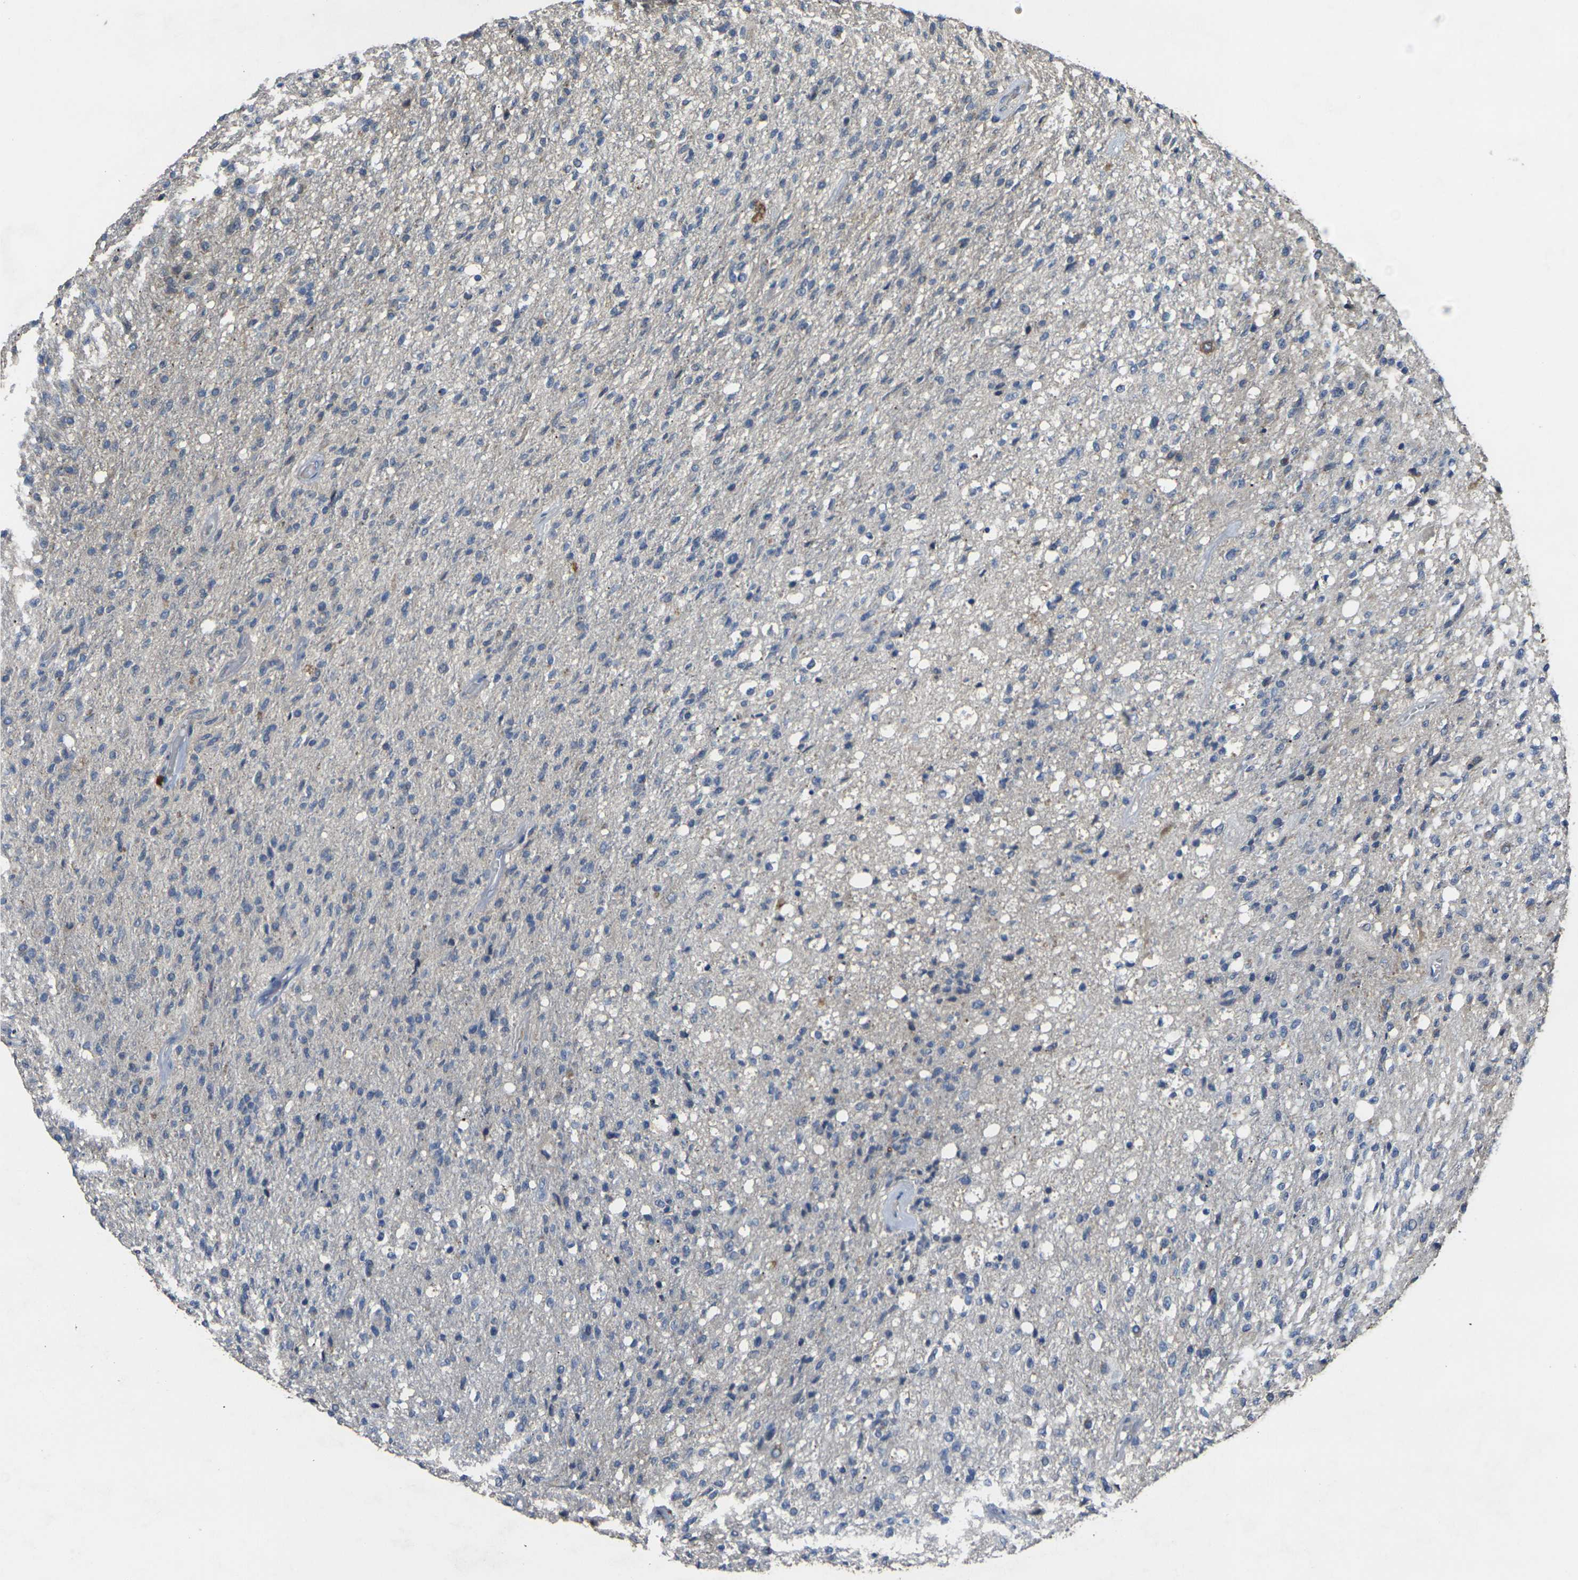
{"staining": {"intensity": "weak", "quantity": "<25%", "location": "cytoplasmic/membranous"}, "tissue": "glioma", "cell_type": "Tumor cells", "image_type": "cancer", "snomed": [{"axis": "morphology", "description": "Normal tissue, NOS"}, {"axis": "morphology", "description": "Glioma, malignant, High grade"}, {"axis": "topography", "description": "Cerebral cortex"}], "caption": "The immunohistochemistry histopathology image has no significant positivity in tumor cells of glioma tissue.", "gene": "GNA12", "patient": {"sex": "male", "age": 77}}